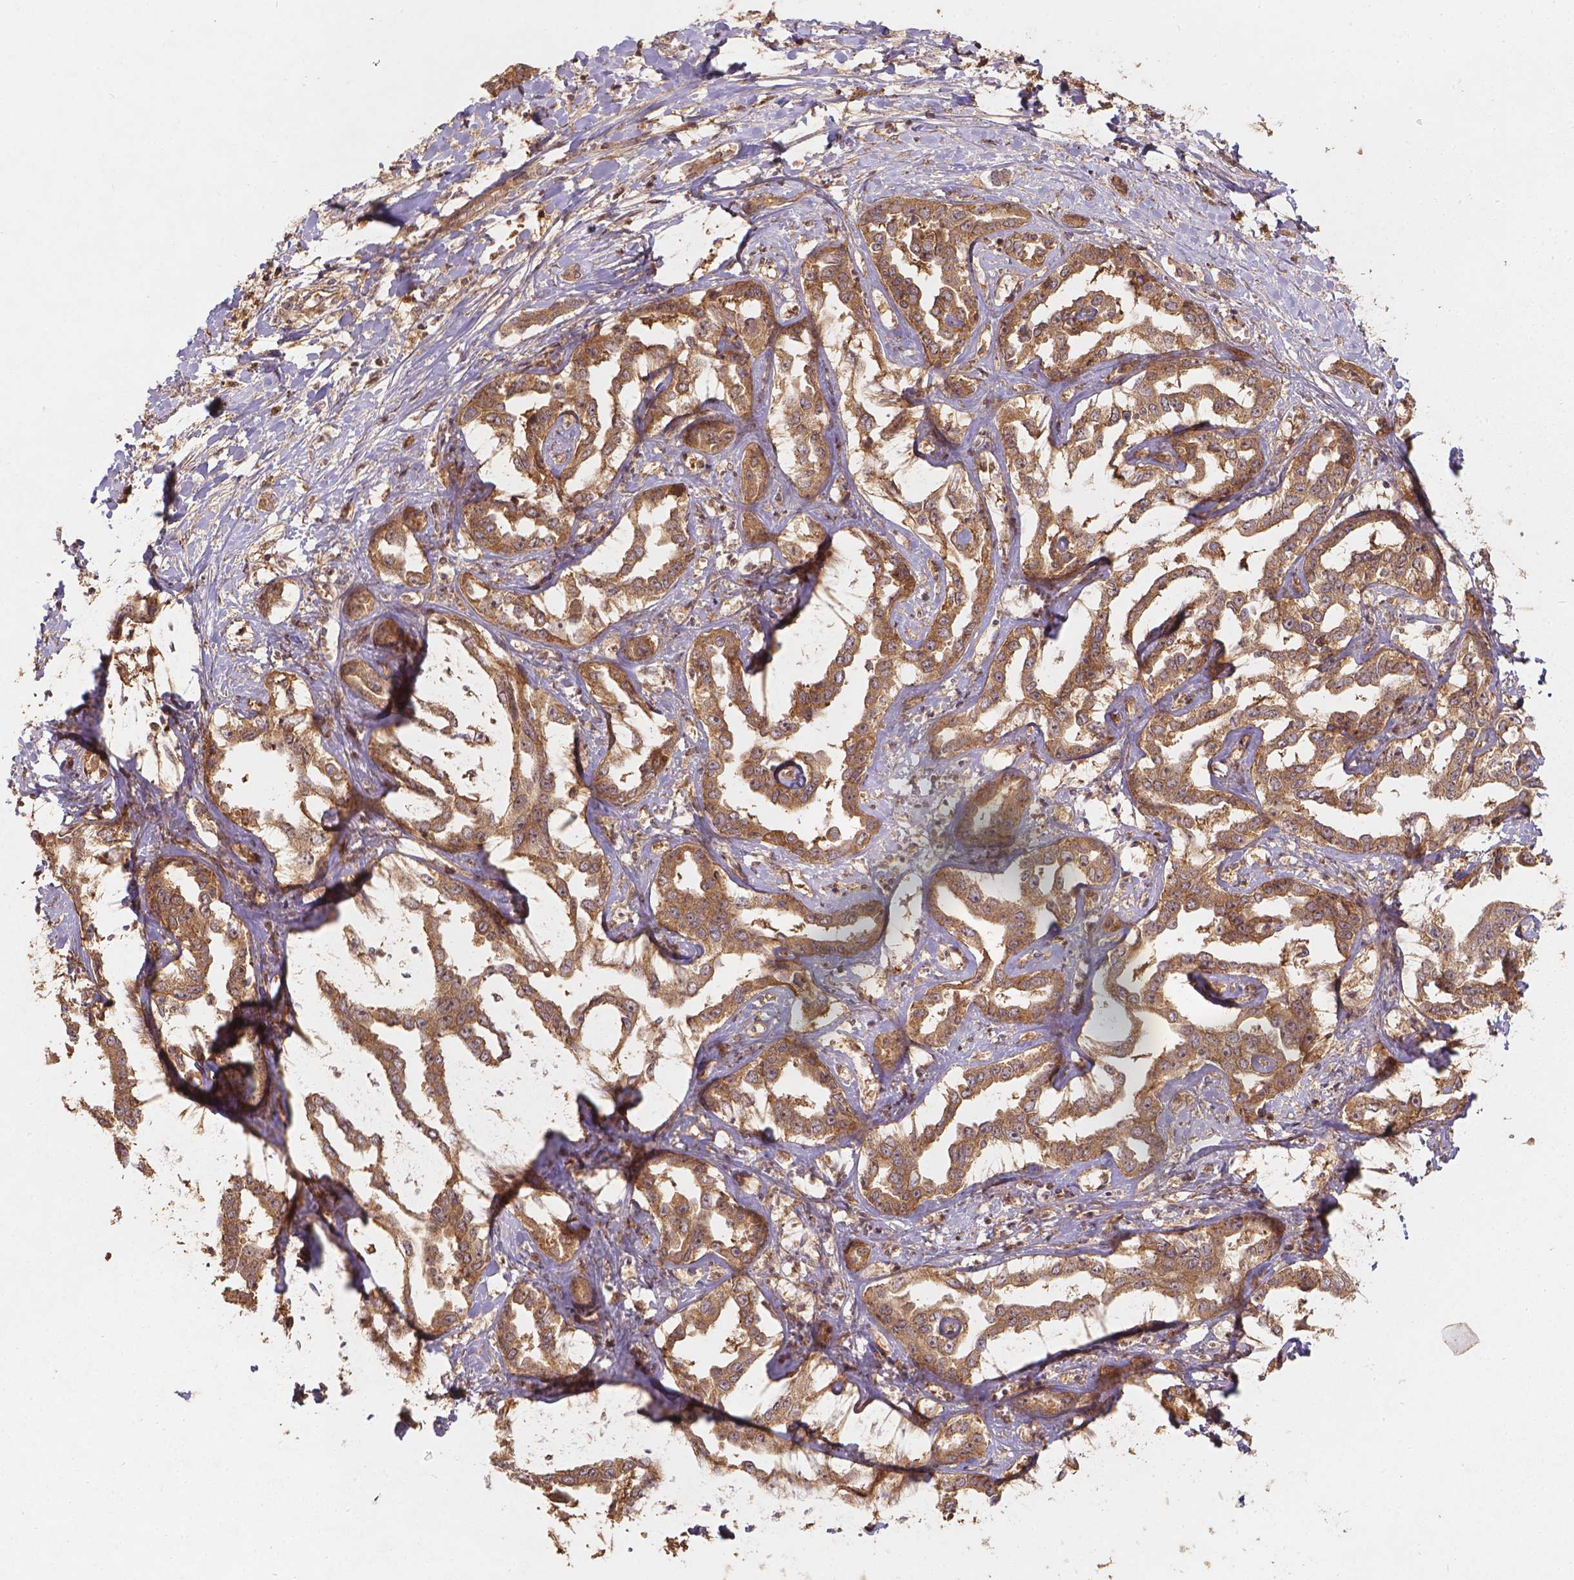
{"staining": {"intensity": "moderate", "quantity": ">75%", "location": "cytoplasmic/membranous"}, "tissue": "liver cancer", "cell_type": "Tumor cells", "image_type": "cancer", "snomed": [{"axis": "morphology", "description": "Cholangiocarcinoma"}, {"axis": "topography", "description": "Liver"}], "caption": "An immunohistochemistry (IHC) photomicrograph of tumor tissue is shown. Protein staining in brown shows moderate cytoplasmic/membranous positivity in liver cancer (cholangiocarcinoma) within tumor cells.", "gene": "XPR1", "patient": {"sex": "male", "age": 59}}